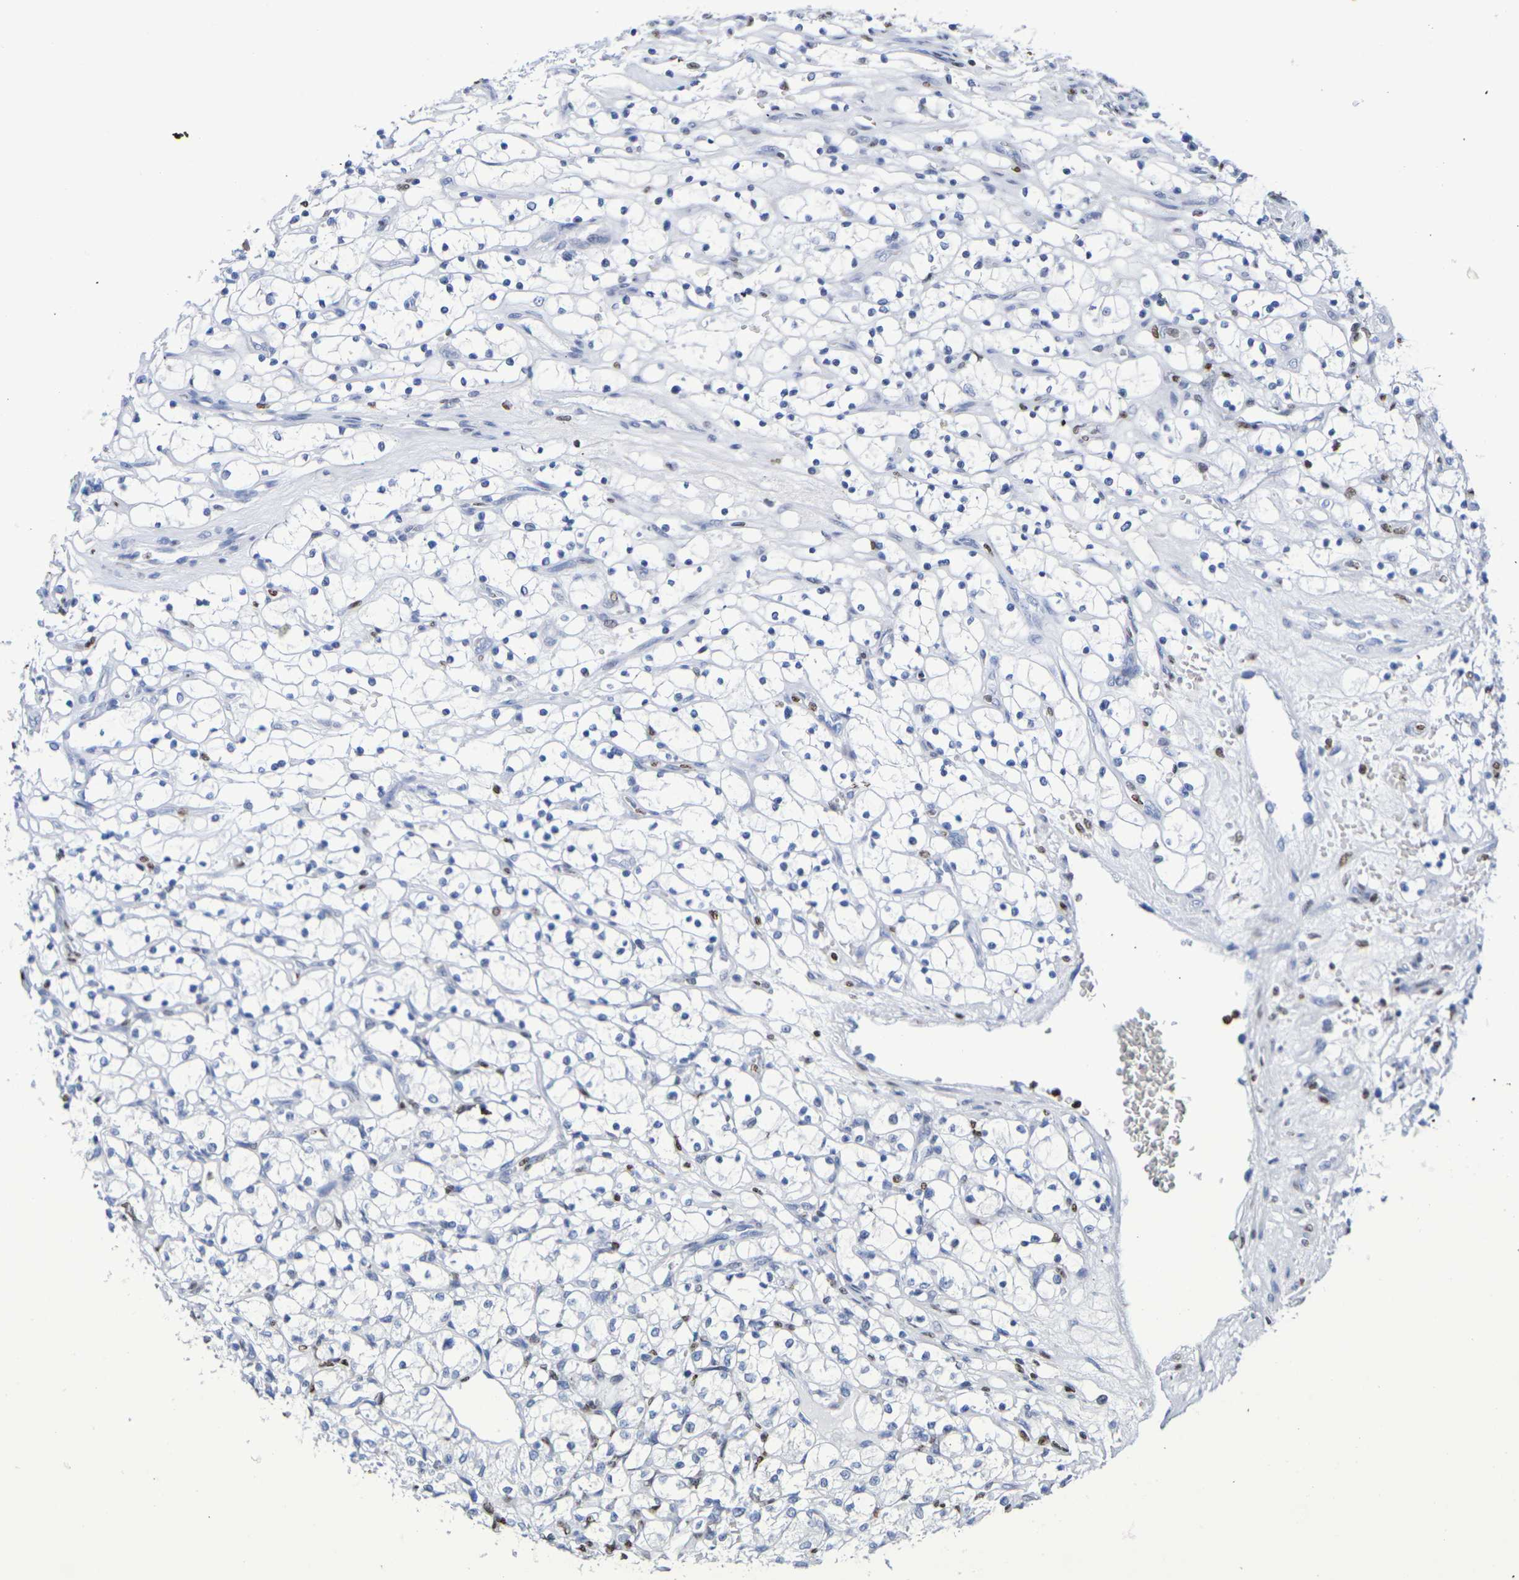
{"staining": {"intensity": "negative", "quantity": "none", "location": "none"}, "tissue": "renal cancer", "cell_type": "Tumor cells", "image_type": "cancer", "snomed": [{"axis": "morphology", "description": "Adenocarcinoma, NOS"}, {"axis": "topography", "description": "Kidney"}], "caption": "DAB (3,3'-diaminobenzidine) immunohistochemical staining of renal cancer (adenocarcinoma) demonstrates no significant expression in tumor cells.", "gene": "H1-5", "patient": {"sex": "female", "age": 69}}